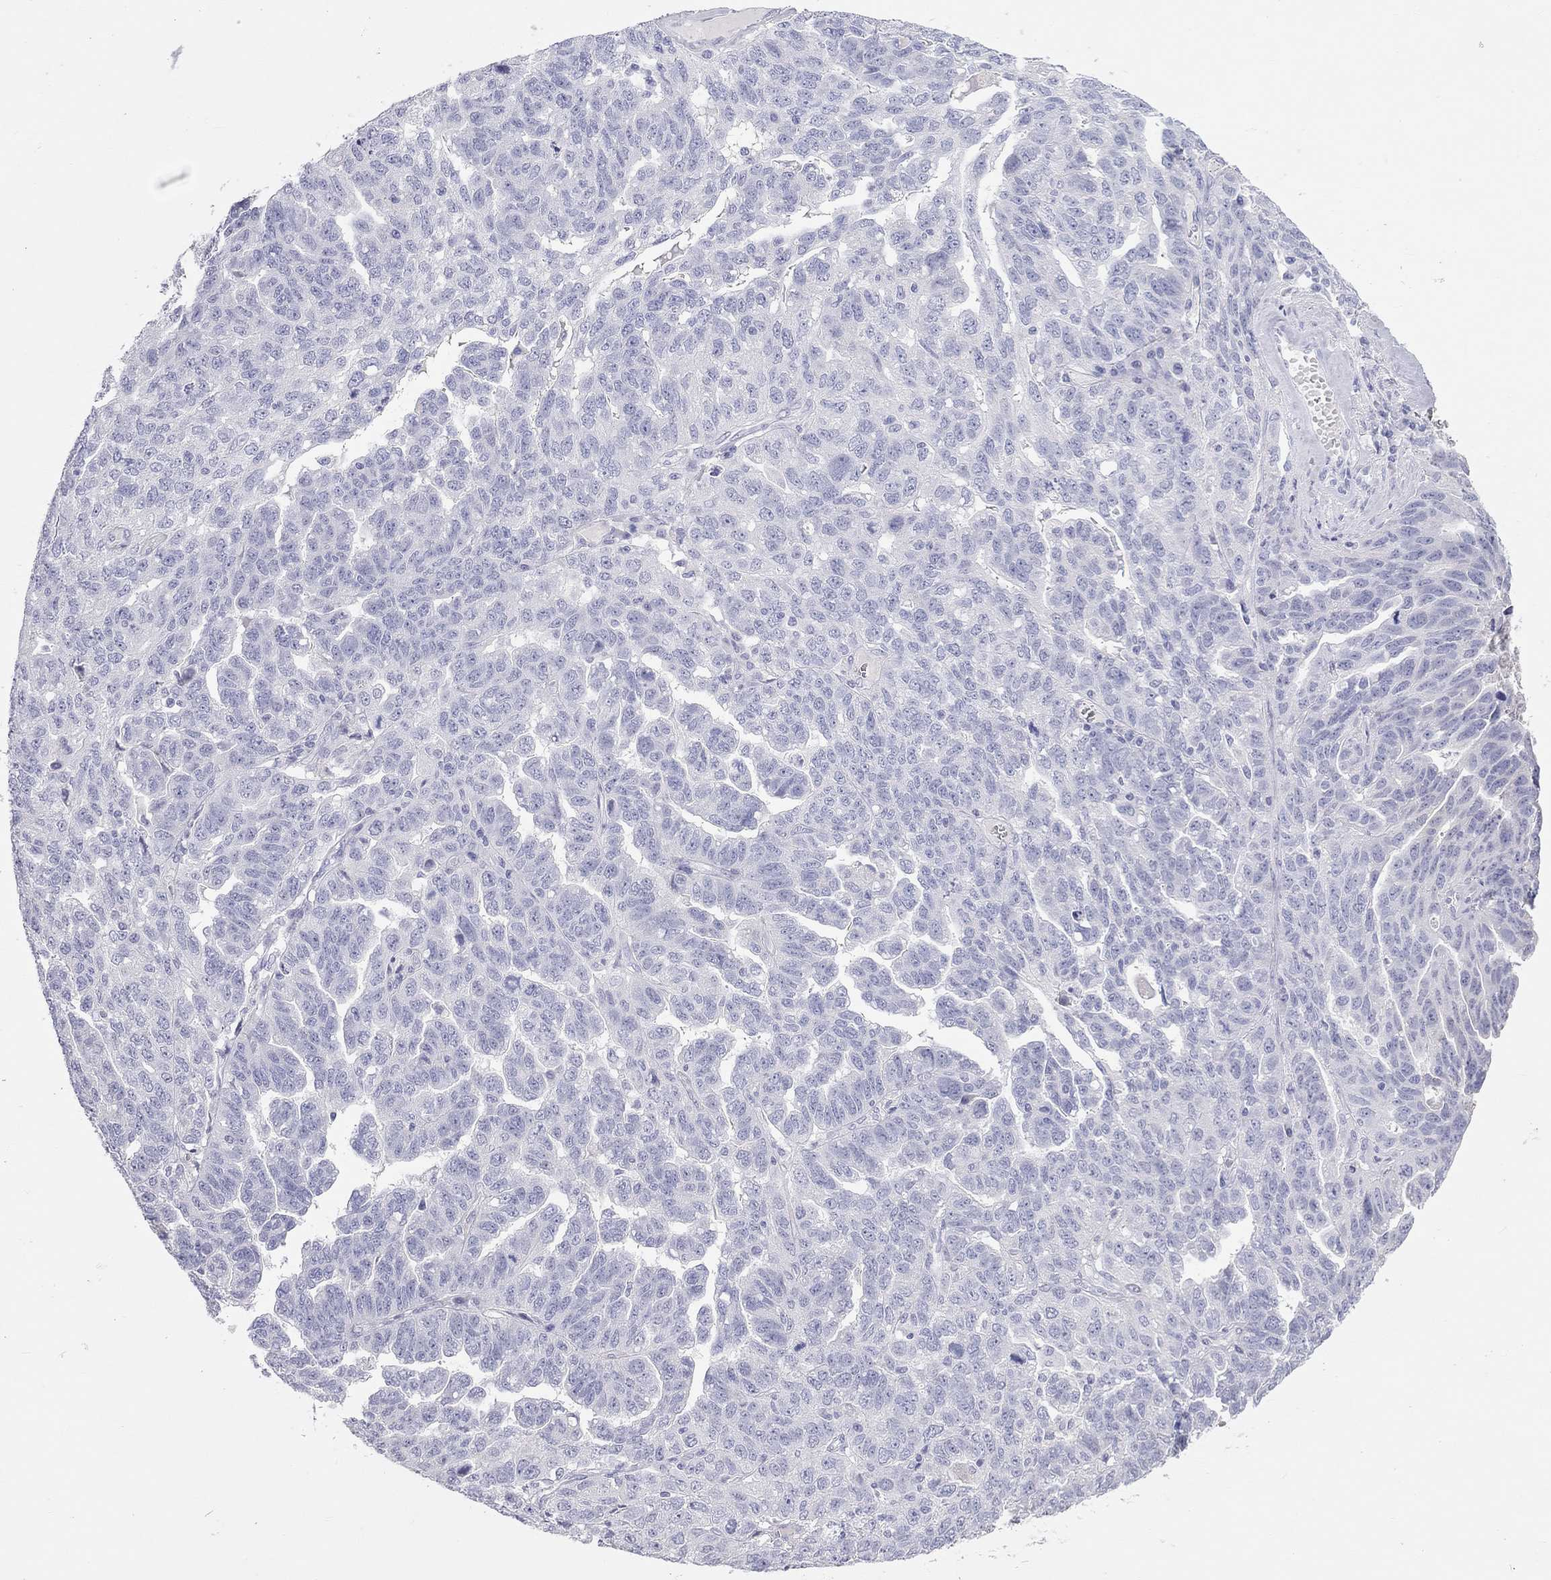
{"staining": {"intensity": "negative", "quantity": "none", "location": "none"}, "tissue": "ovarian cancer", "cell_type": "Tumor cells", "image_type": "cancer", "snomed": [{"axis": "morphology", "description": "Cystadenocarcinoma, serous, NOS"}, {"axis": "topography", "description": "Ovary"}], "caption": "Immunohistochemistry image of ovarian cancer (serous cystadenocarcinoma) stained for a protein (brown), which reveals no expression in tumor cells.", "gene": "PCDHGC5", "patient": {"sex": "female", "age": 71}}